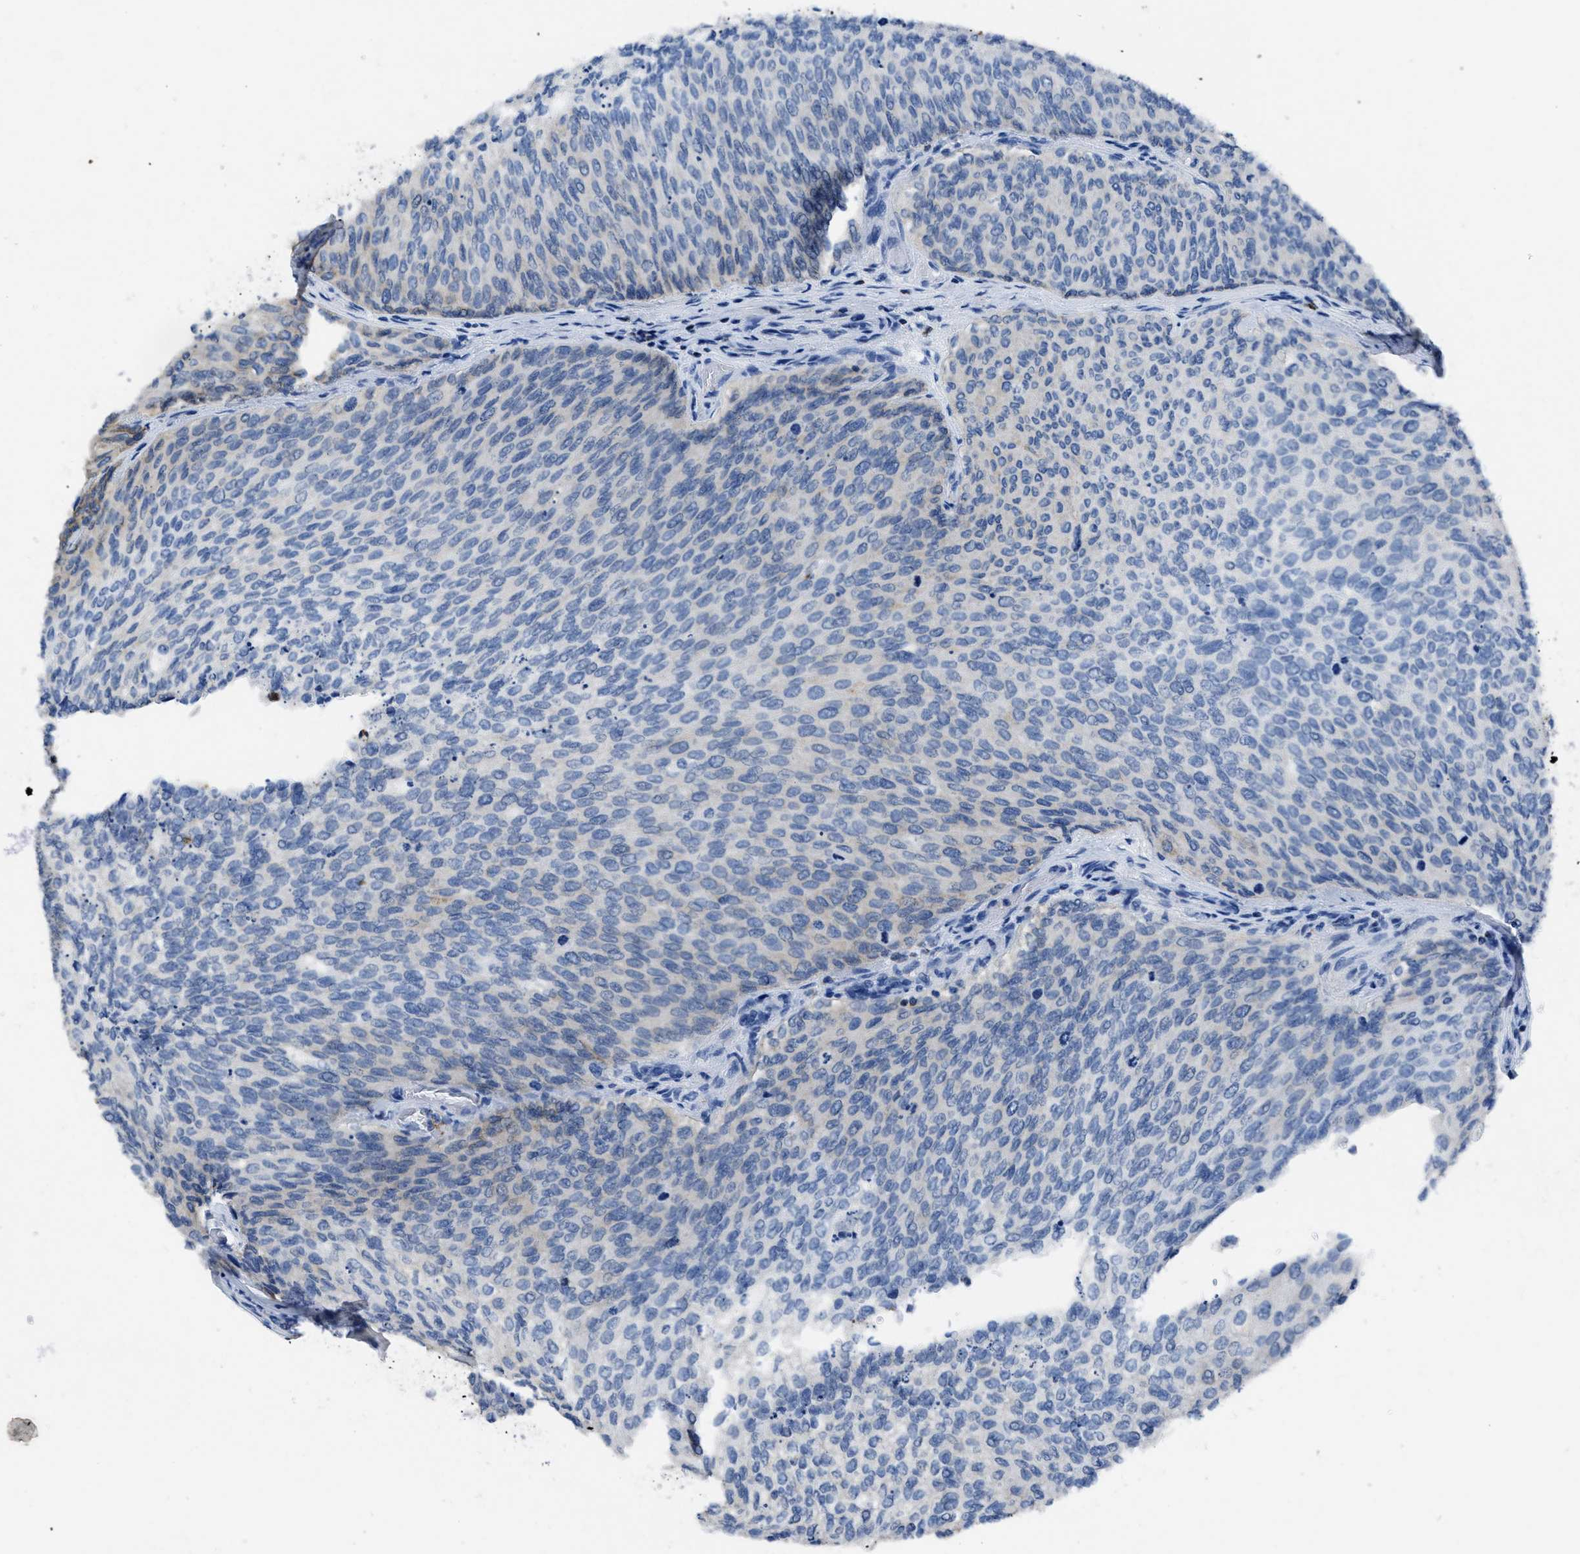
{"staining": {"intensity": "negative", "quantity": "none", "location": "none"}, "tissue": "urothelial cancer", "cell_type": "Tumor cells", "image_type": "cancer", "snomed": [{"axis": "morphology", "description": "Urothelial carcinoma, Low grade"}, {"axis": "topography", "description": "Urinary bladder"}], "caption": "This is an IHC photomicrograph of human urothelial cancer. There is no expression in tumor cells.", "gene": "ITGA3", "patient": {"sex": "female", "age": 79}}